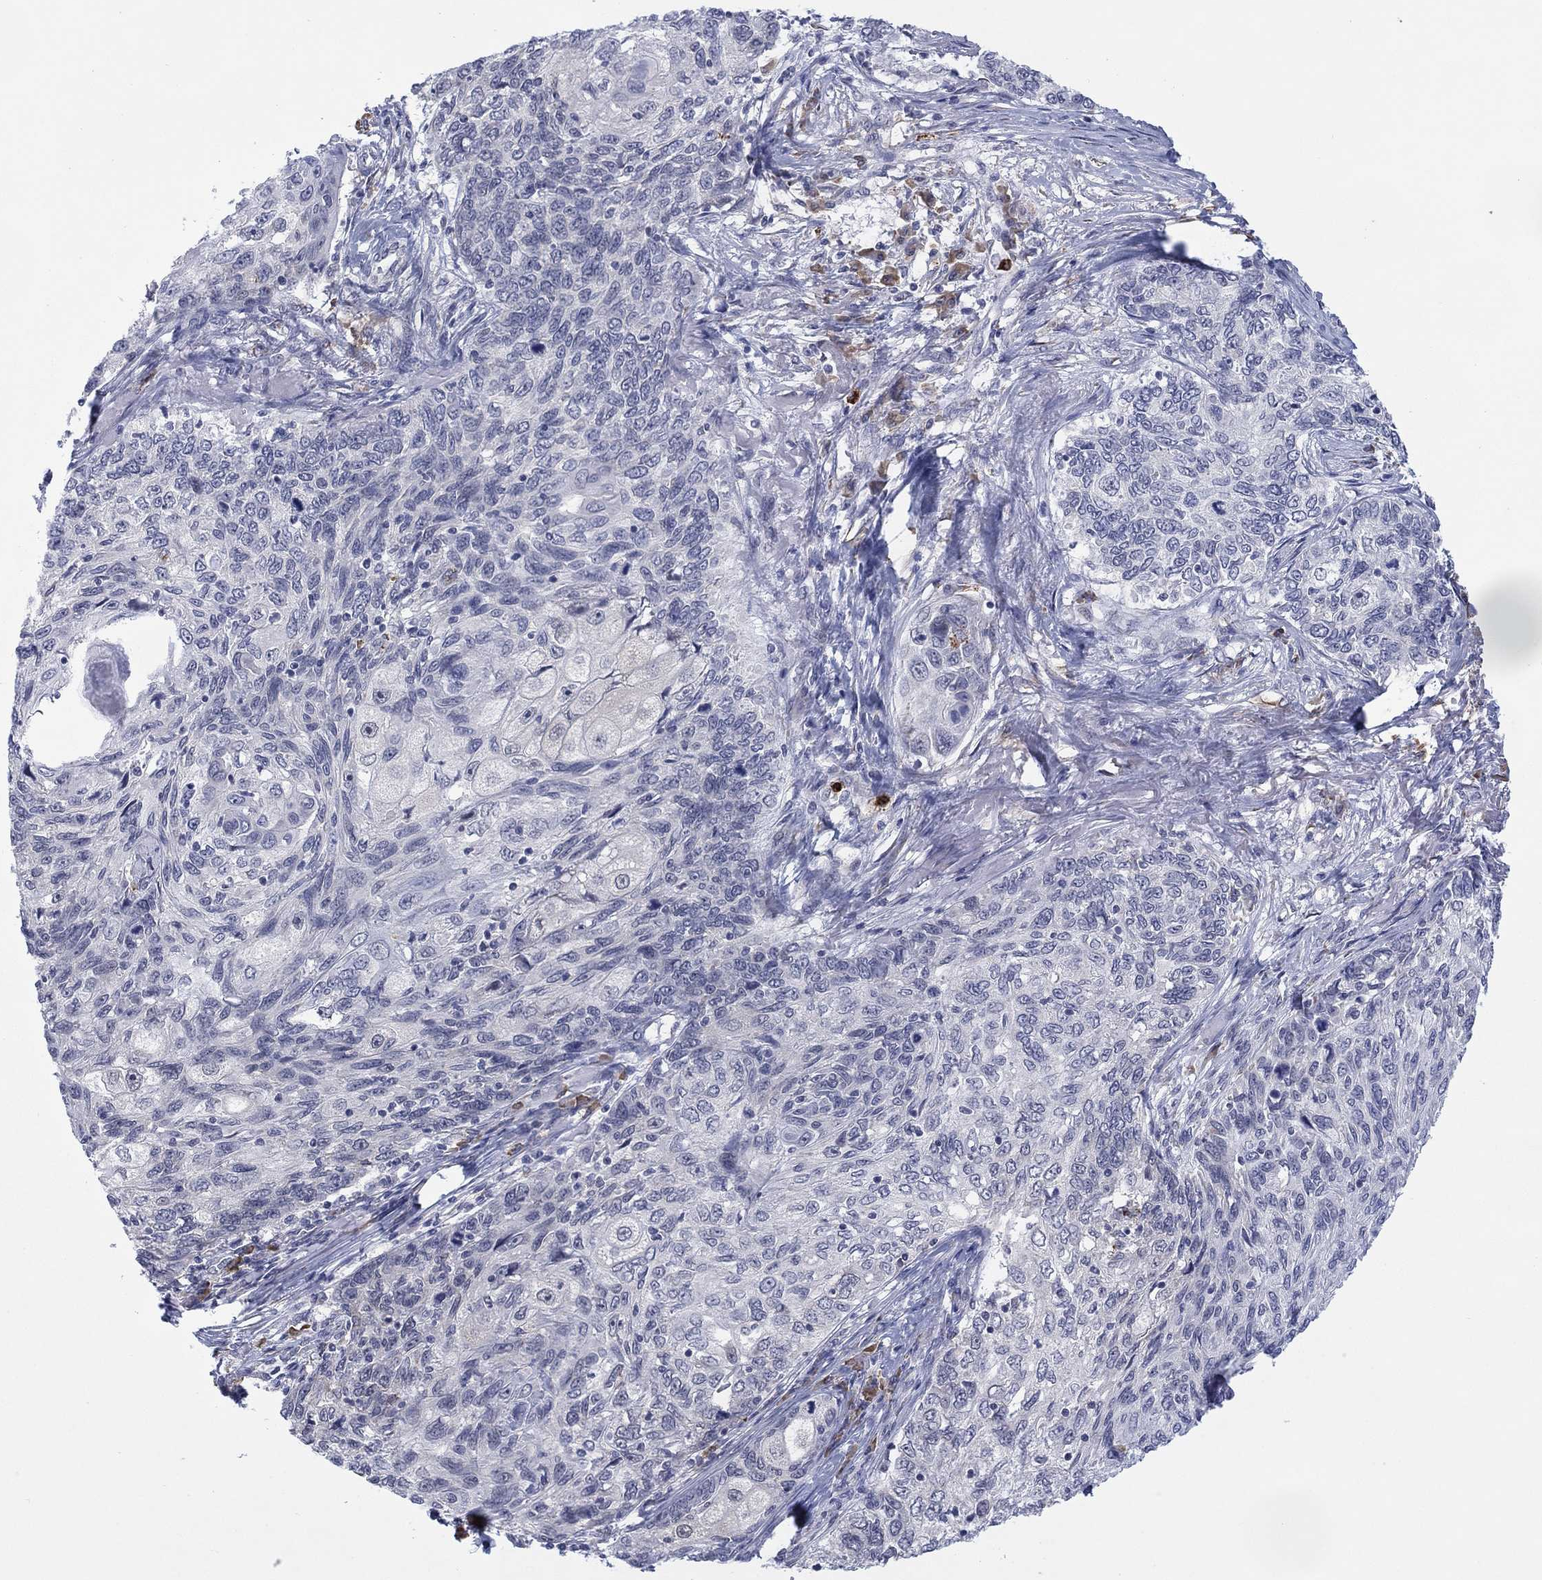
{"staining": {"intensity": "negative", "quantity": "none", "location": "none"}, "tissue": "skin cancer", "cell_type": "Tumor cells", "image_type": "cancer", "snomed": [{"axis": "morphology", "description": "Squamous cell carcinoma, NOS"}, {"axis": "topography", "description": "Skin"}], "caption": "Immunohistochemical staining of human skin cancer (squamous cell carcinoma) demonstrates no significant positivity in tumor cells.", "gene": "MTRFR", "patient": {"sex": "male", "age": 92}}